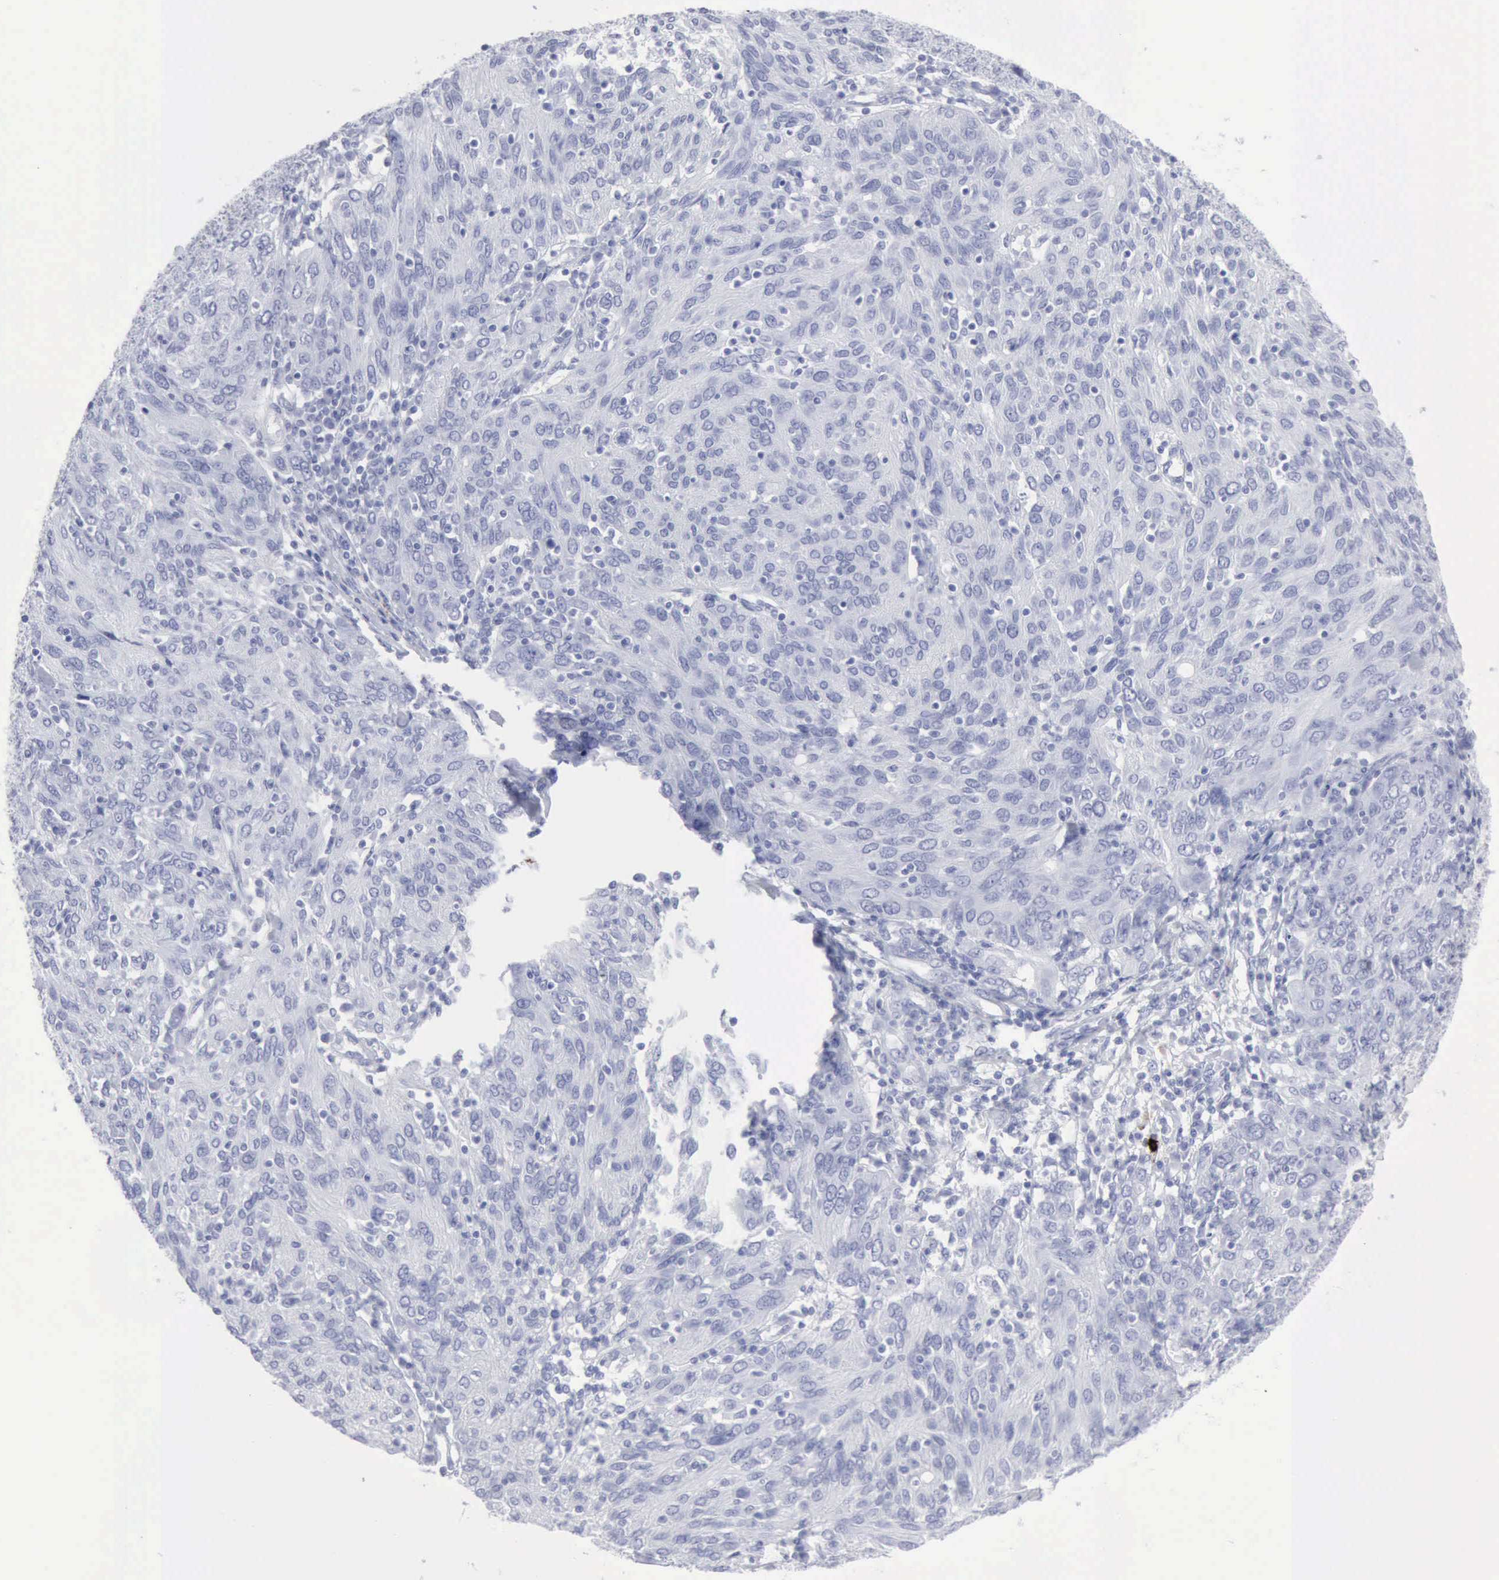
{"staining": {"intensity": "negative", "quantity": "none", "location": "none"}, "tissue": "ovarian cancer", "cell_type": "Tumor cells", "image_type": "cancer", "snomed": [{"axis": "morphology", "description": "Carcinoma, endometroid"}, {"axis": "topography", "description": "Ovary"}], "caption": "Tumor cells are negative for protein expression in human ovarian endometroid carcinoma.", "gene": "CMA1", "patient": {"sex": "female", "age": 50}}